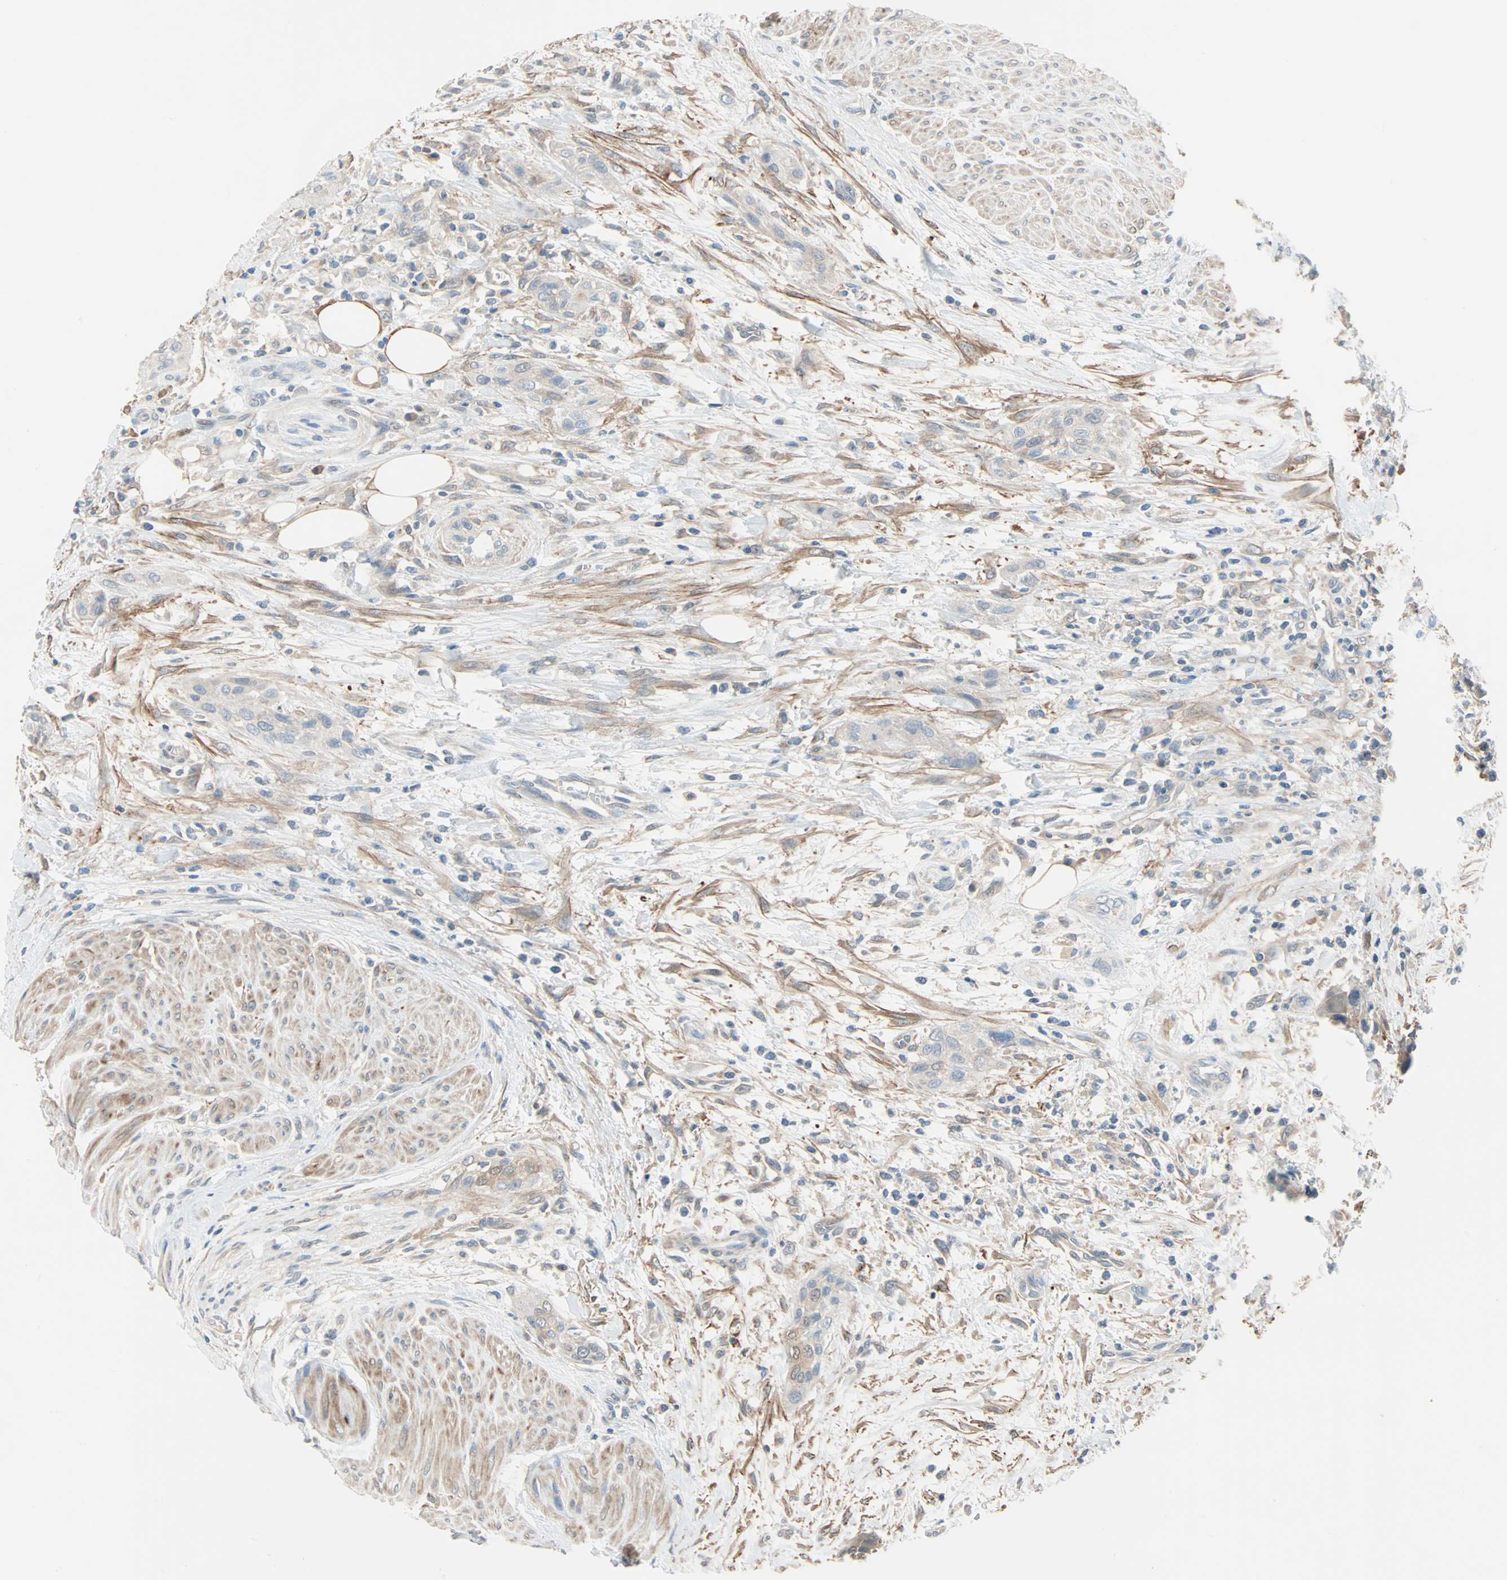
{"staining": {"intensity": "weak", "quantity": "25%-75%", "location": "cytoplasmic/membranous"}, "tissue": "urothelial cancer", "cell_type": "Tumor cells", "image_type": "cancer", "snomed": [{"axis": "morphology", "description": "Urothelial carcinoma, High grade"}, {"axis": "topography", "description": "Urinary bladder"}], "caption": "Immunohistochemistry (IHC) histopathology image of neoplastic tissue: urothelial cancer stained using IHC reveals low levels of weak protein expression localized specifically in the cytoplasmic/membranous of tumor cells, appearing as a cytoplasmic/membranous brown color.", "gene": "TNFRSF12A", "patient": {"sex": "male", "age": 35}}